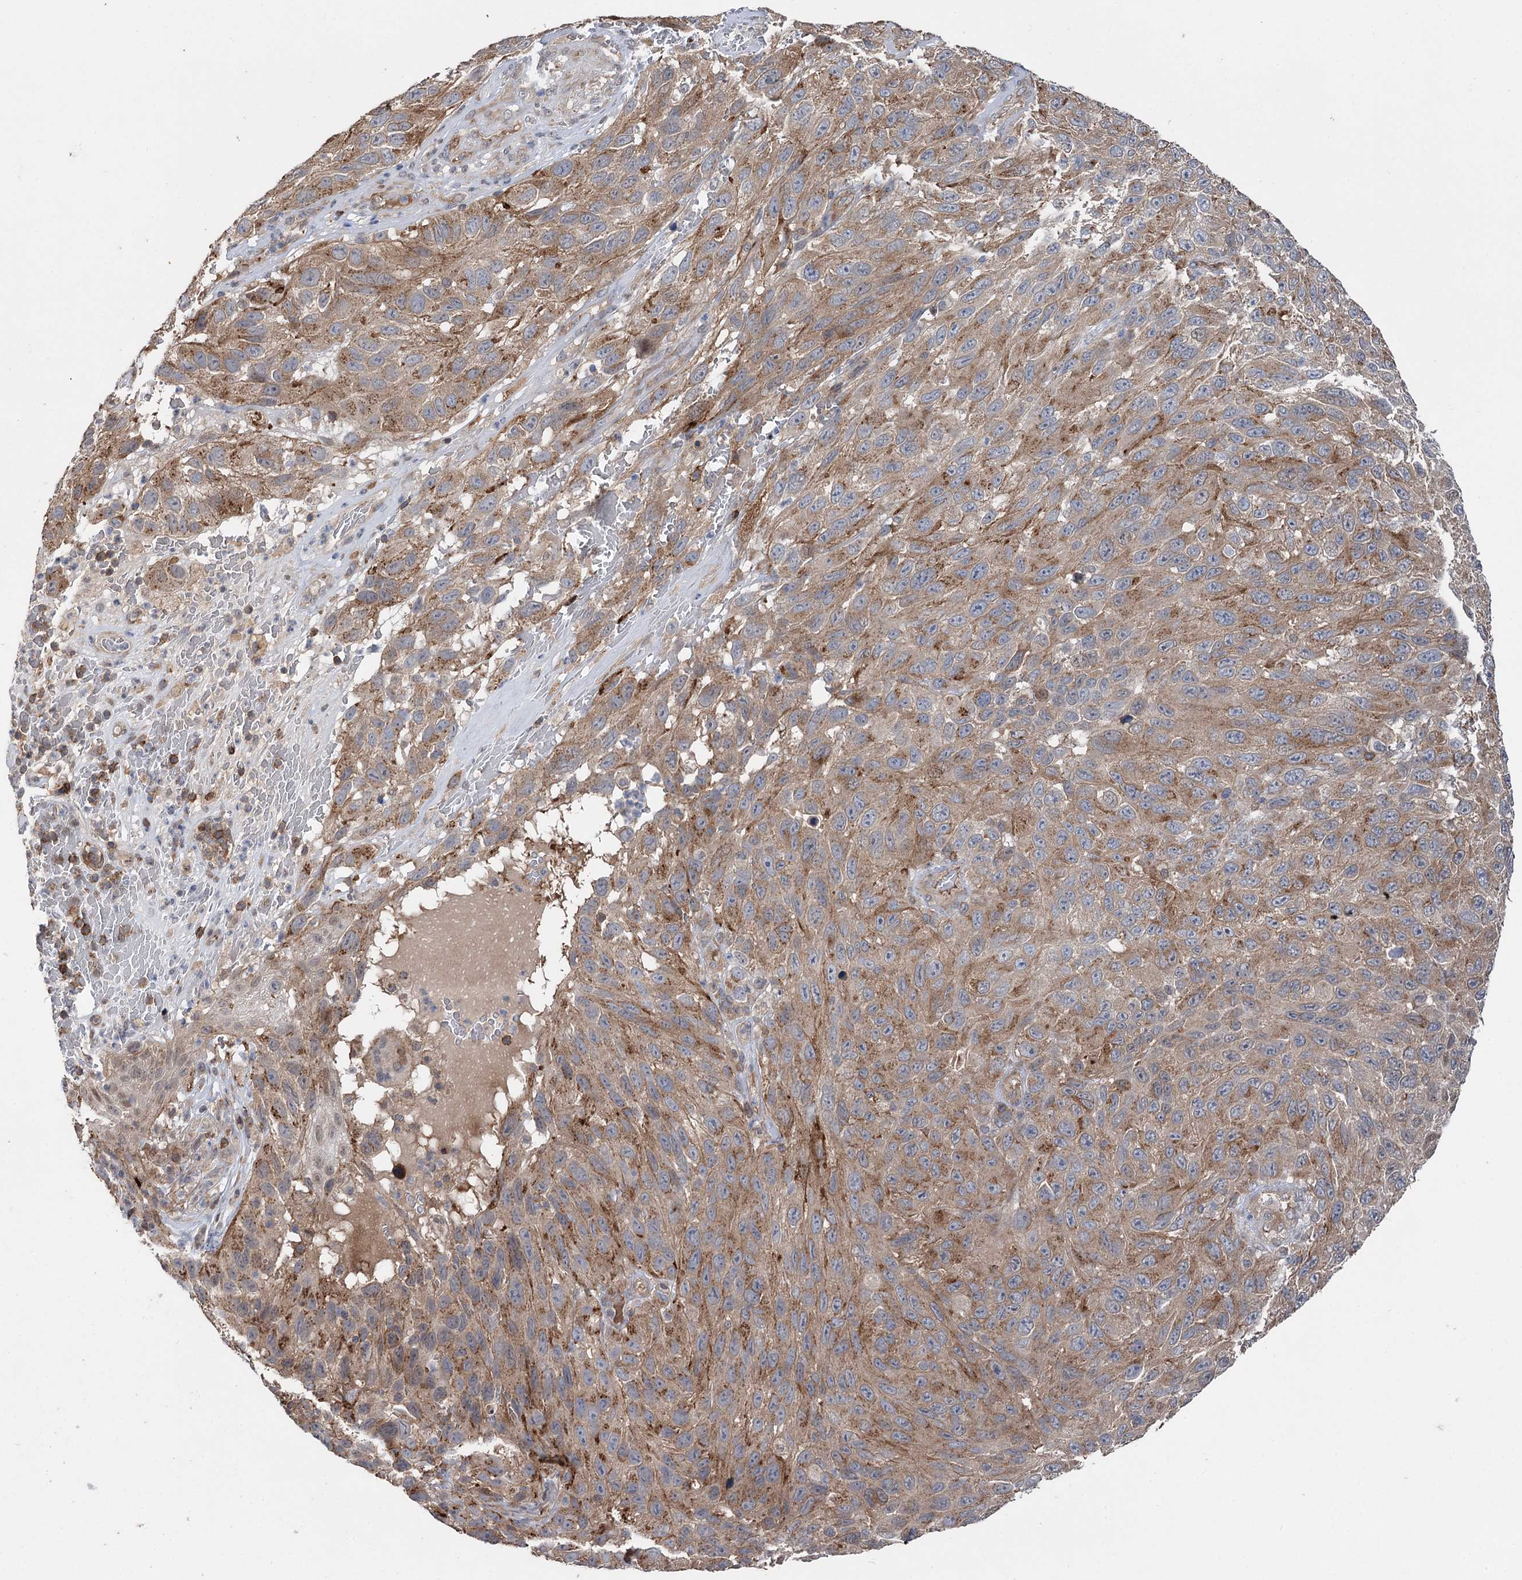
{"staining": {"intensity": "moderate", "quantity": "<25%", "location": "cytoplasmic/membranous"}, "tissue": "melanoma", "cell_type": "Tumor cells", "image_type": "cancer", "snomed": [{"axis": "morphology", "description": "Malignant melanoma, NOS"}, {"axis": "topography", "description": "Skin"}], "caption": "A micrograph of human malignant melanoma stained for a protein demonstrates moderate cytoplasmic/membranous brown staining in tumor cells.", "gene": "STX6", "patient": {"sex": "female", "age": 96}}